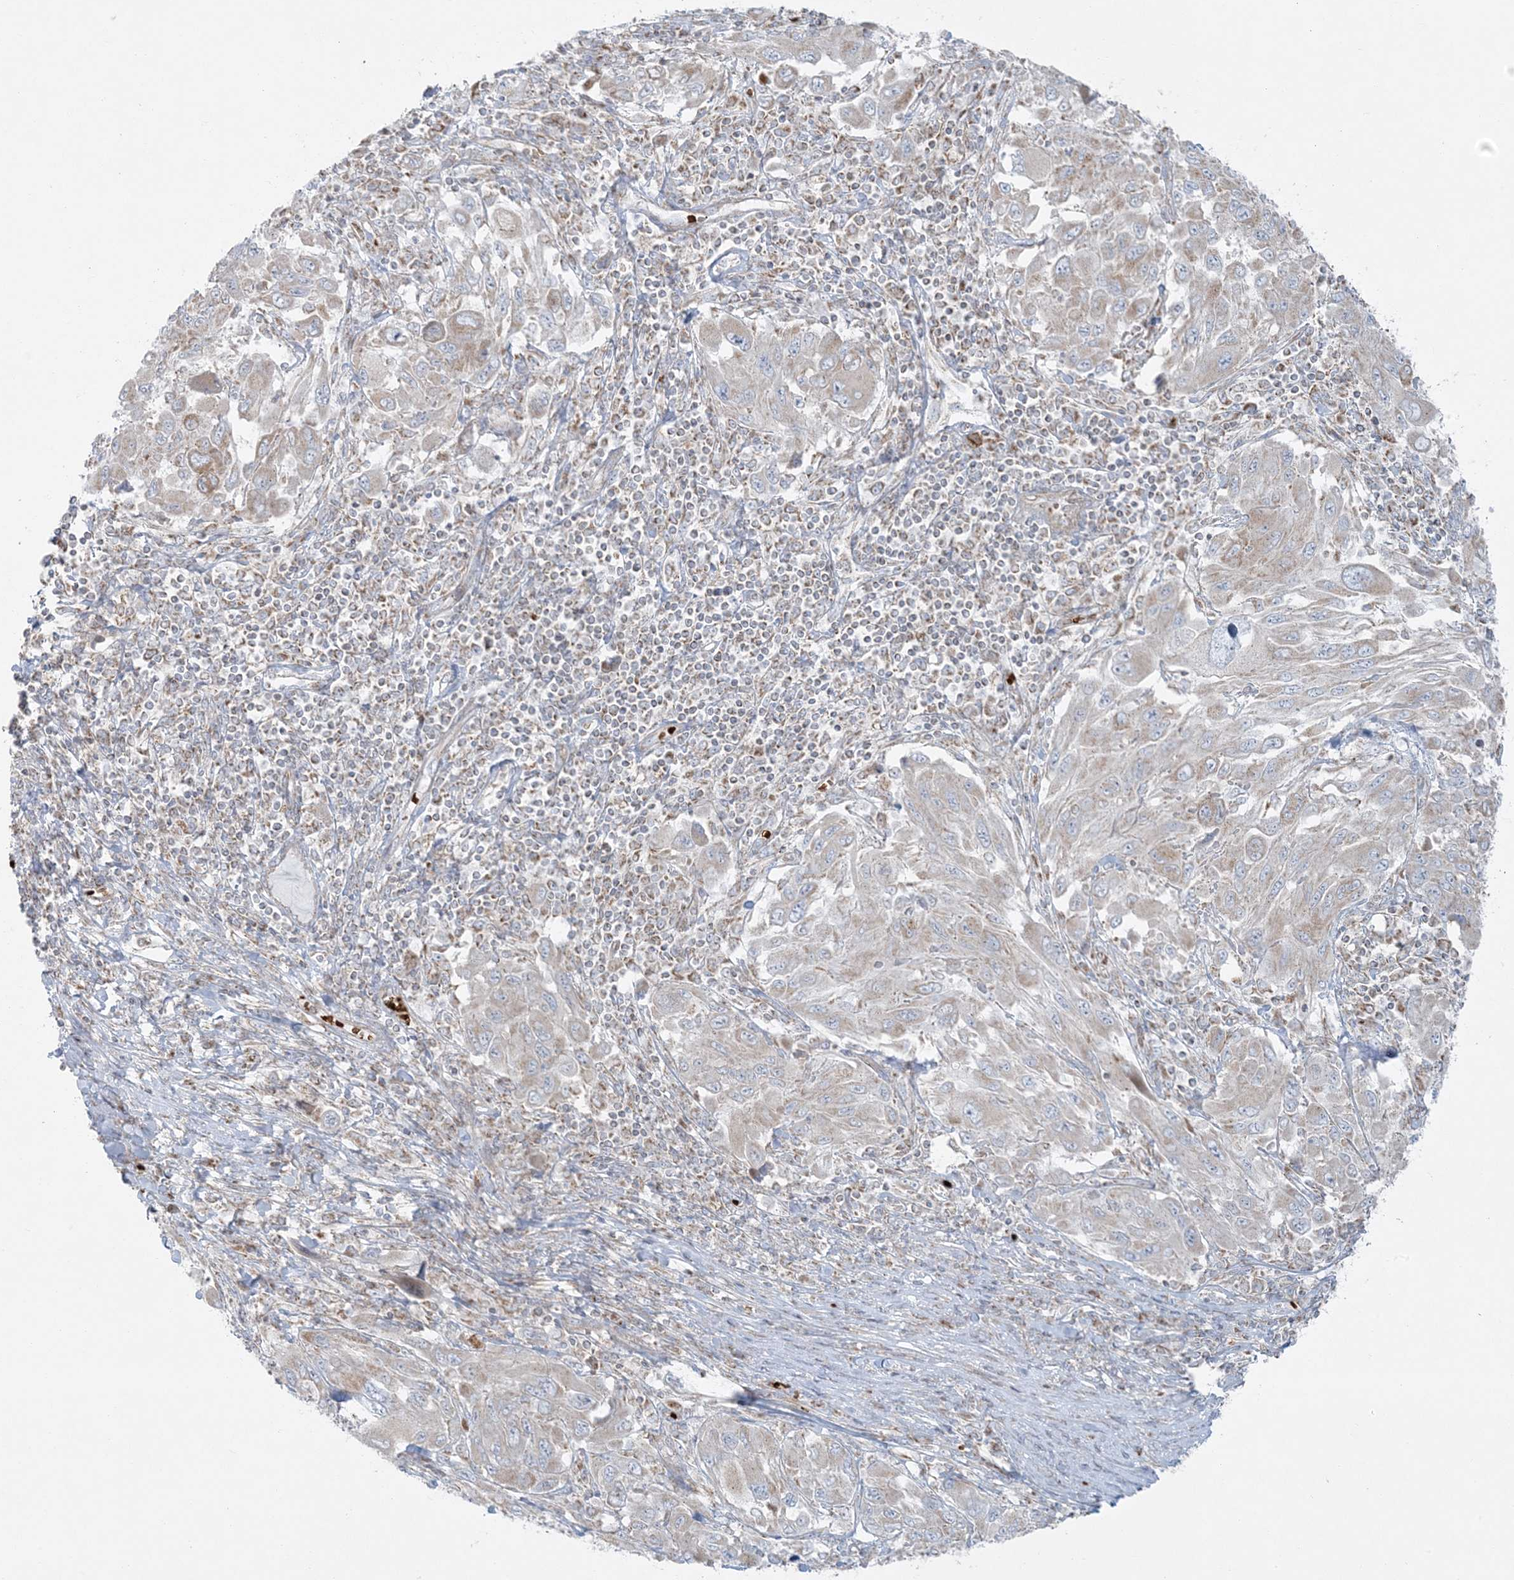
{"staining": {"intensity": "weak", "quantity": "<25%", "location": "cytoplasmic/membranous"}, "tissue": "melanoma", "cell_type": "Tumor cells", "image_type": "cancer", "snomed": [{"axis": "morphology", "description": "Malignant melanoma, NOS"}, {"axis": "topography", "description": "Skin"}], "caption": "This micrograph is of melanoma stained with IHC to label a protein in brown with the nuclei are counter-stained blue. There is no positivity in tumor cells.", "gene": "PIK3R4", "patient": {"sex": "female", "age": 91}}